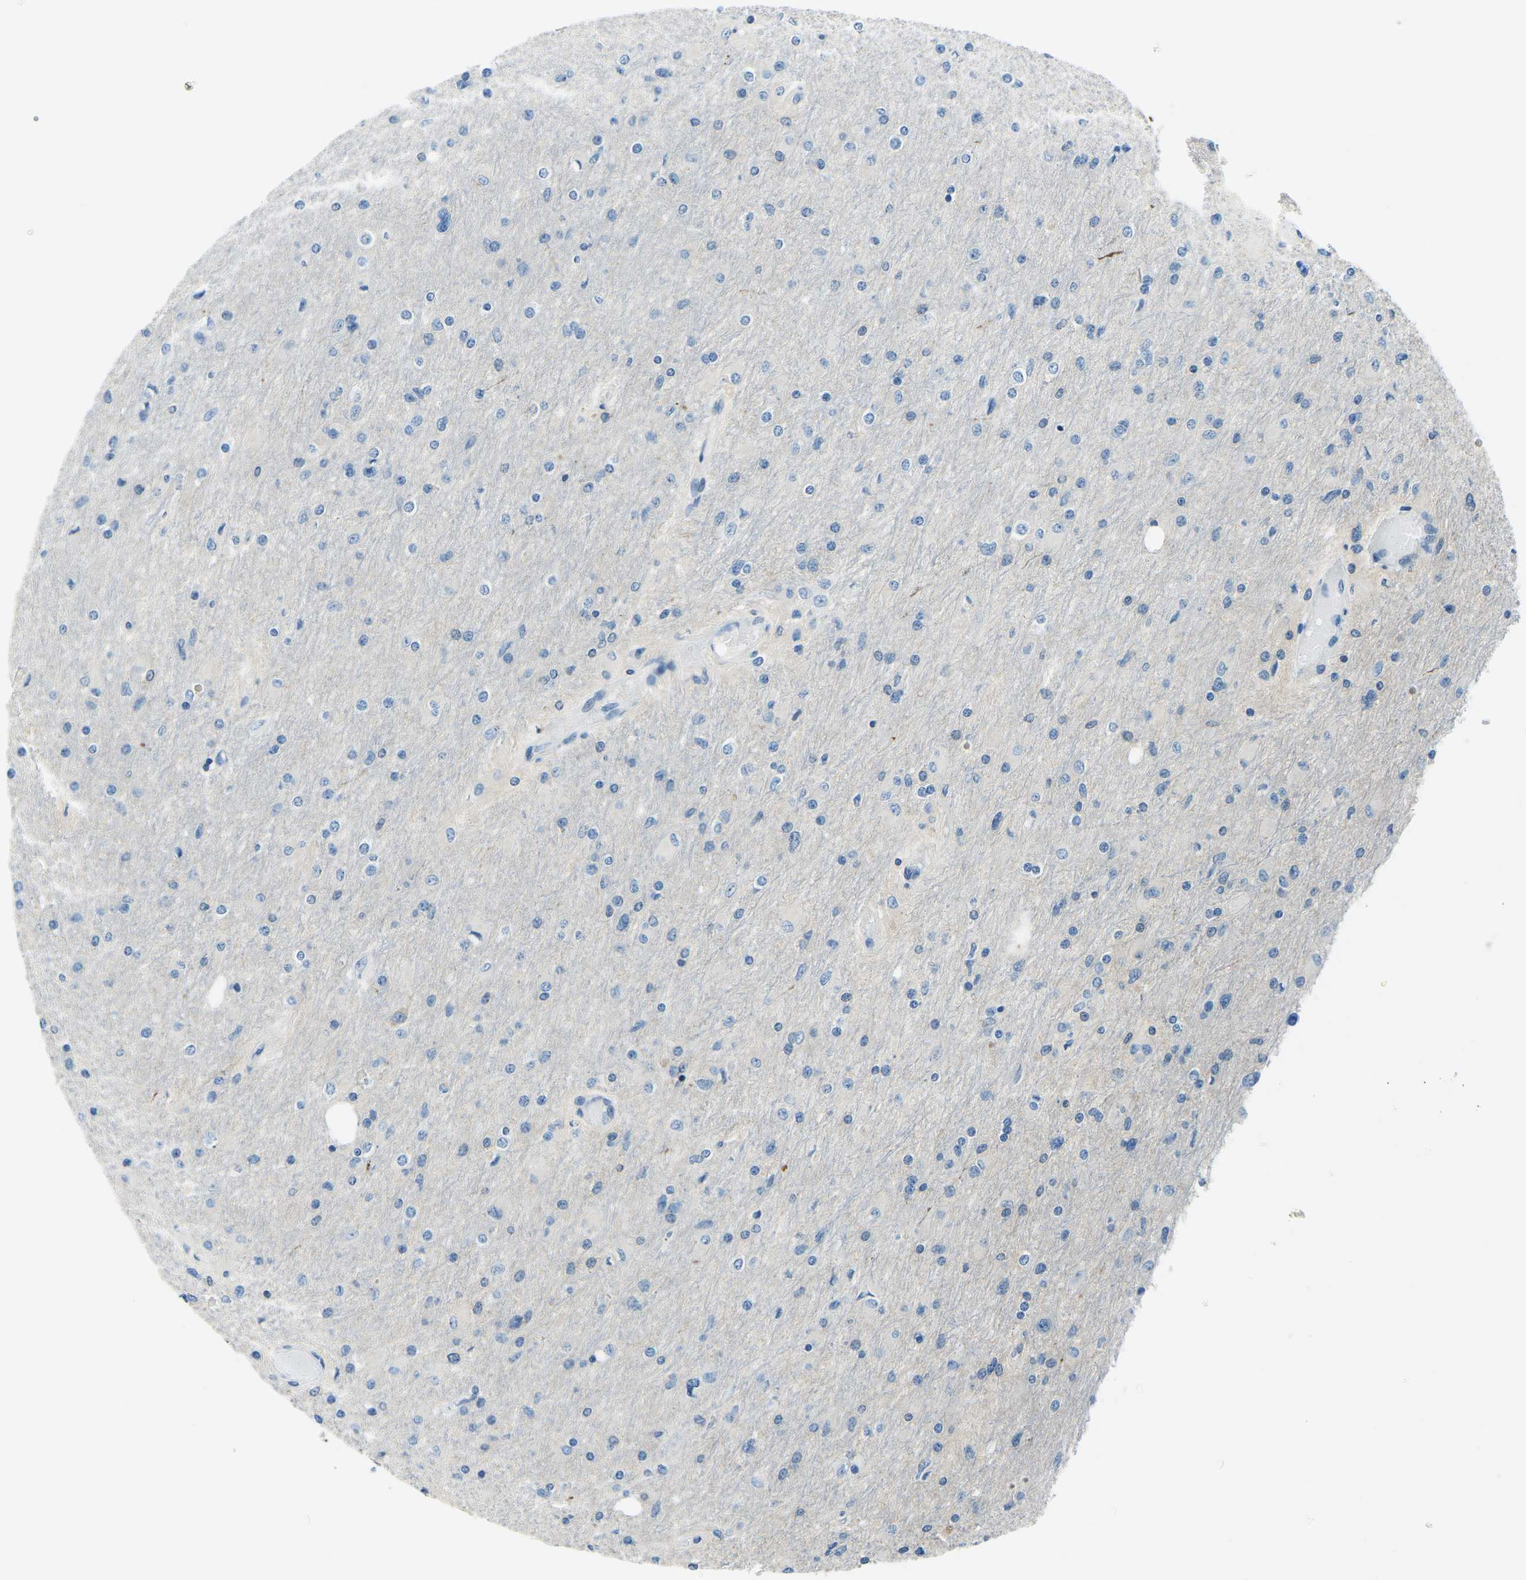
{"staining": {"intensity": "negative", "quantity": "none", "location": "none"}, "tissue": "glioma", "cell_type": "Tumor cells", "image_type": "cancer", "snomed": [{"axis": "morphology", "description": "Glioma, malignant, High grade"}, {"axis": "topography", "description": "Cerebral cortex"}], "caption": "Human glioma stained for a protein using immunohistochemistry (IHC) reveals no expression in tumor cells.", "gene": "RRP1", "patient": {"sex": "female", "age": 36}}